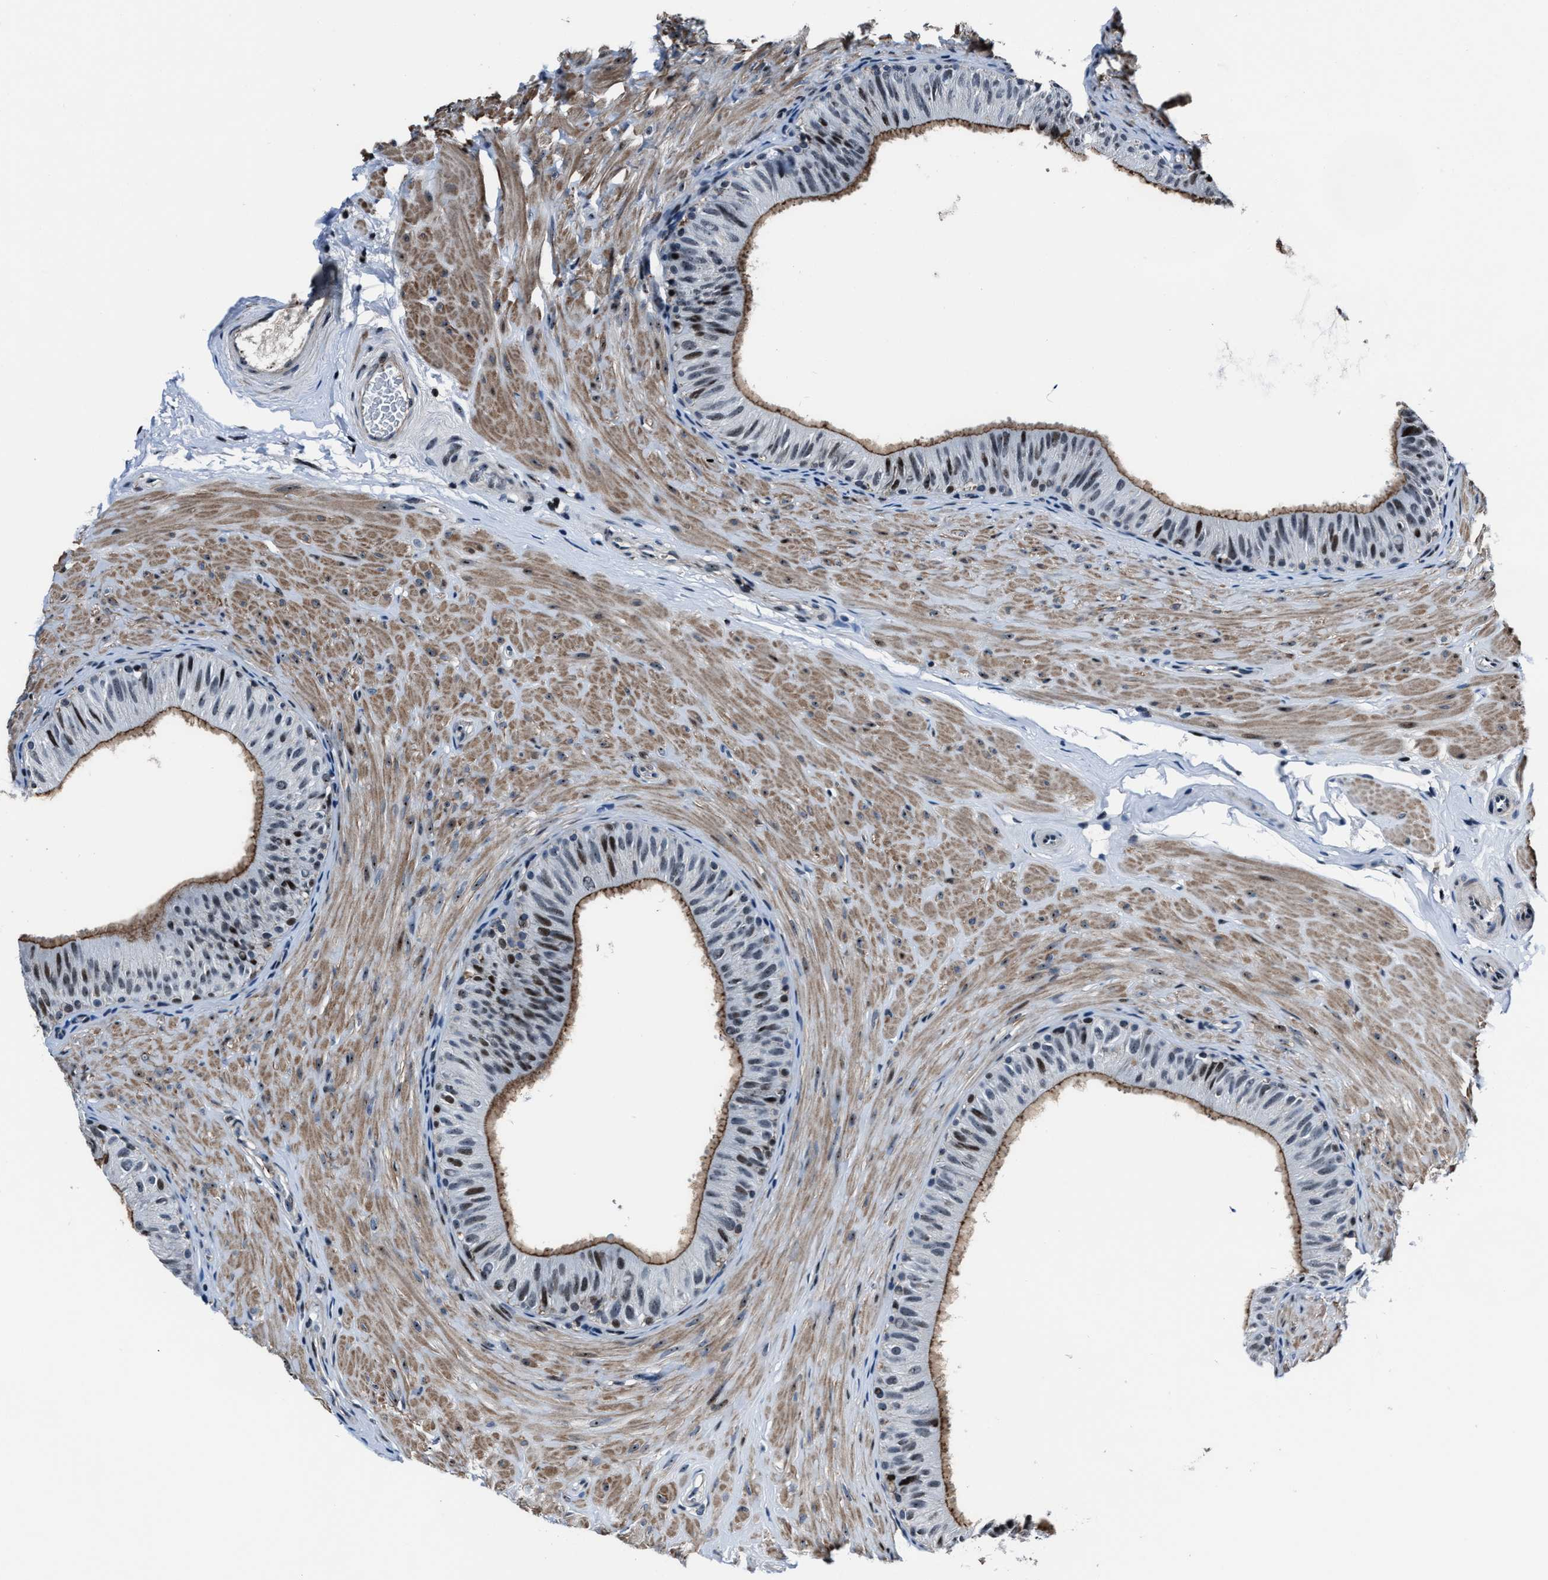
{"staining": {"intensity": "moderate", "quantity": "25%-75%", "location": "cytoplasmic/membranous,nuclear"}, "tissue": "epididymis", "cell_type": "Glandular cells", "image_type": "normal", "snomed": [{"axis": "morphology", "description": "Normal tissue, NOS"}, {"axis": "topography", "description": "Epididymis"}], "caption": "Protein staining displays moderate cytoplasmic/membranous,nuclear expression in approximately 25%-75% of glandular cells in unremarkable epididymis. (DAB = brown stain, brightfield microscopy at high magnification).", "gene": "PPIE", "patient": {"sex": "male", "age": 34}}